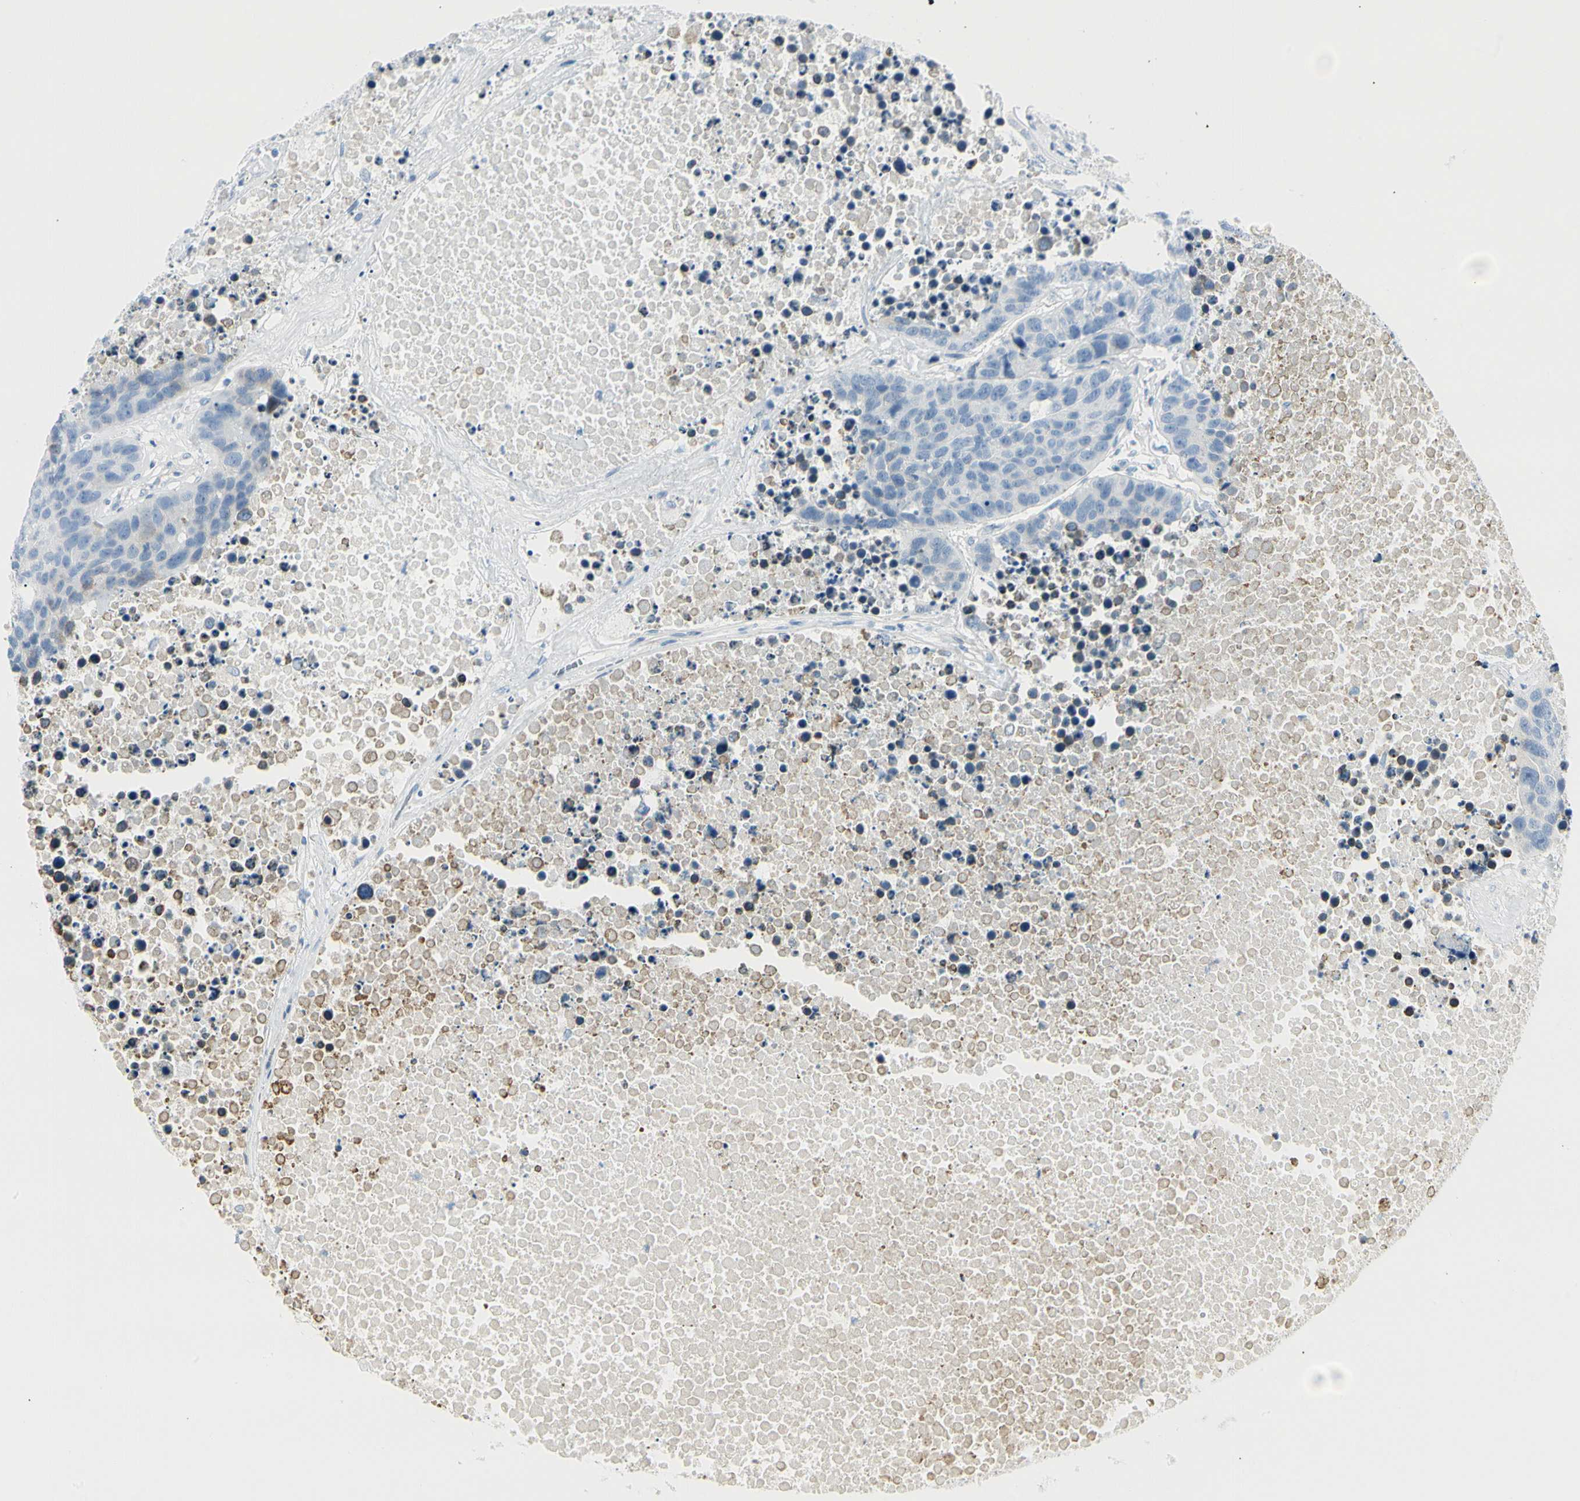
{"staining": {"intensity": "negative", "quantity": "none", "location": "none"}, "tissue": "carcinoid", "cell_type": "Tumor cells", "image_type": "cancer", "snomed": [{"axis": "morphology", "description": "Carcinoid, malignant, NOS"}, {"axis": "topography", "description": "Lung"}], "caption": "A high-resolution photomicrograph shows IHC staining of carcinoid, which displays no significant positivity in tumor cells.", "gene": "TNFSF11", "patient": {"sex": "male", "age": 60}}